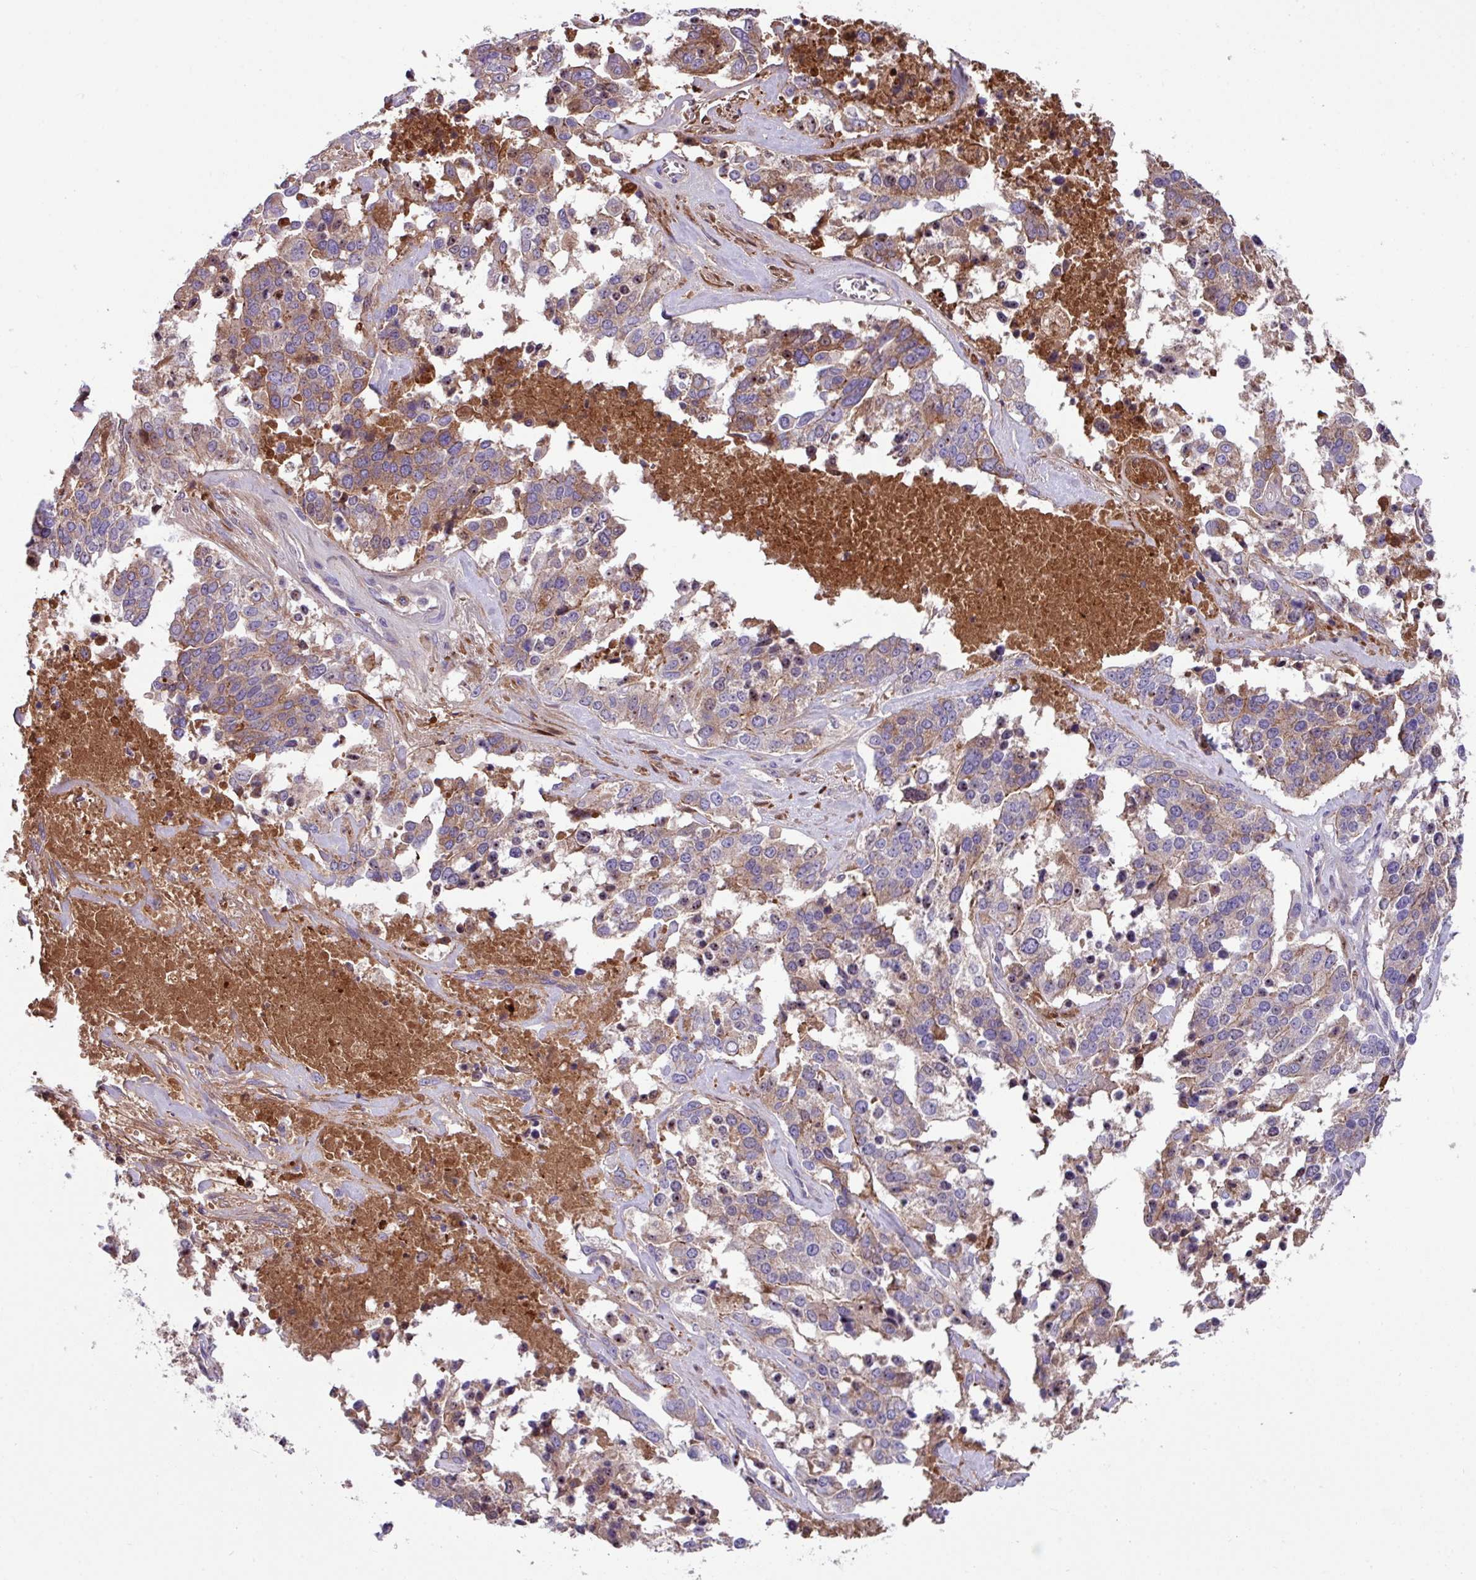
{"staining": {"intensity": "moderate", "quantity": "25%-75%", "location": "cytoplasmic/membranous"}, "tissue": "ovarian cancer", "cell_type": "Tumor cells", "image_type": "cancer", "snomed": [{"axis": "morphology", "description": "Cystadenocarcinoma, serous, NOS"}, {"axis": "topography", "description": "Ovary"}], "caption": "Immunohistochemistry (IHC) histopathology image of serous cystadenocarcinoma (ovarian) stained for a protein (brown), which displays medium levels of moderate cytoplasmic/membranous positivity in approximately 25%-75% of tumor cells.", "gene": "IQCJ", "patient": {"sex": "female", "age": 44}}